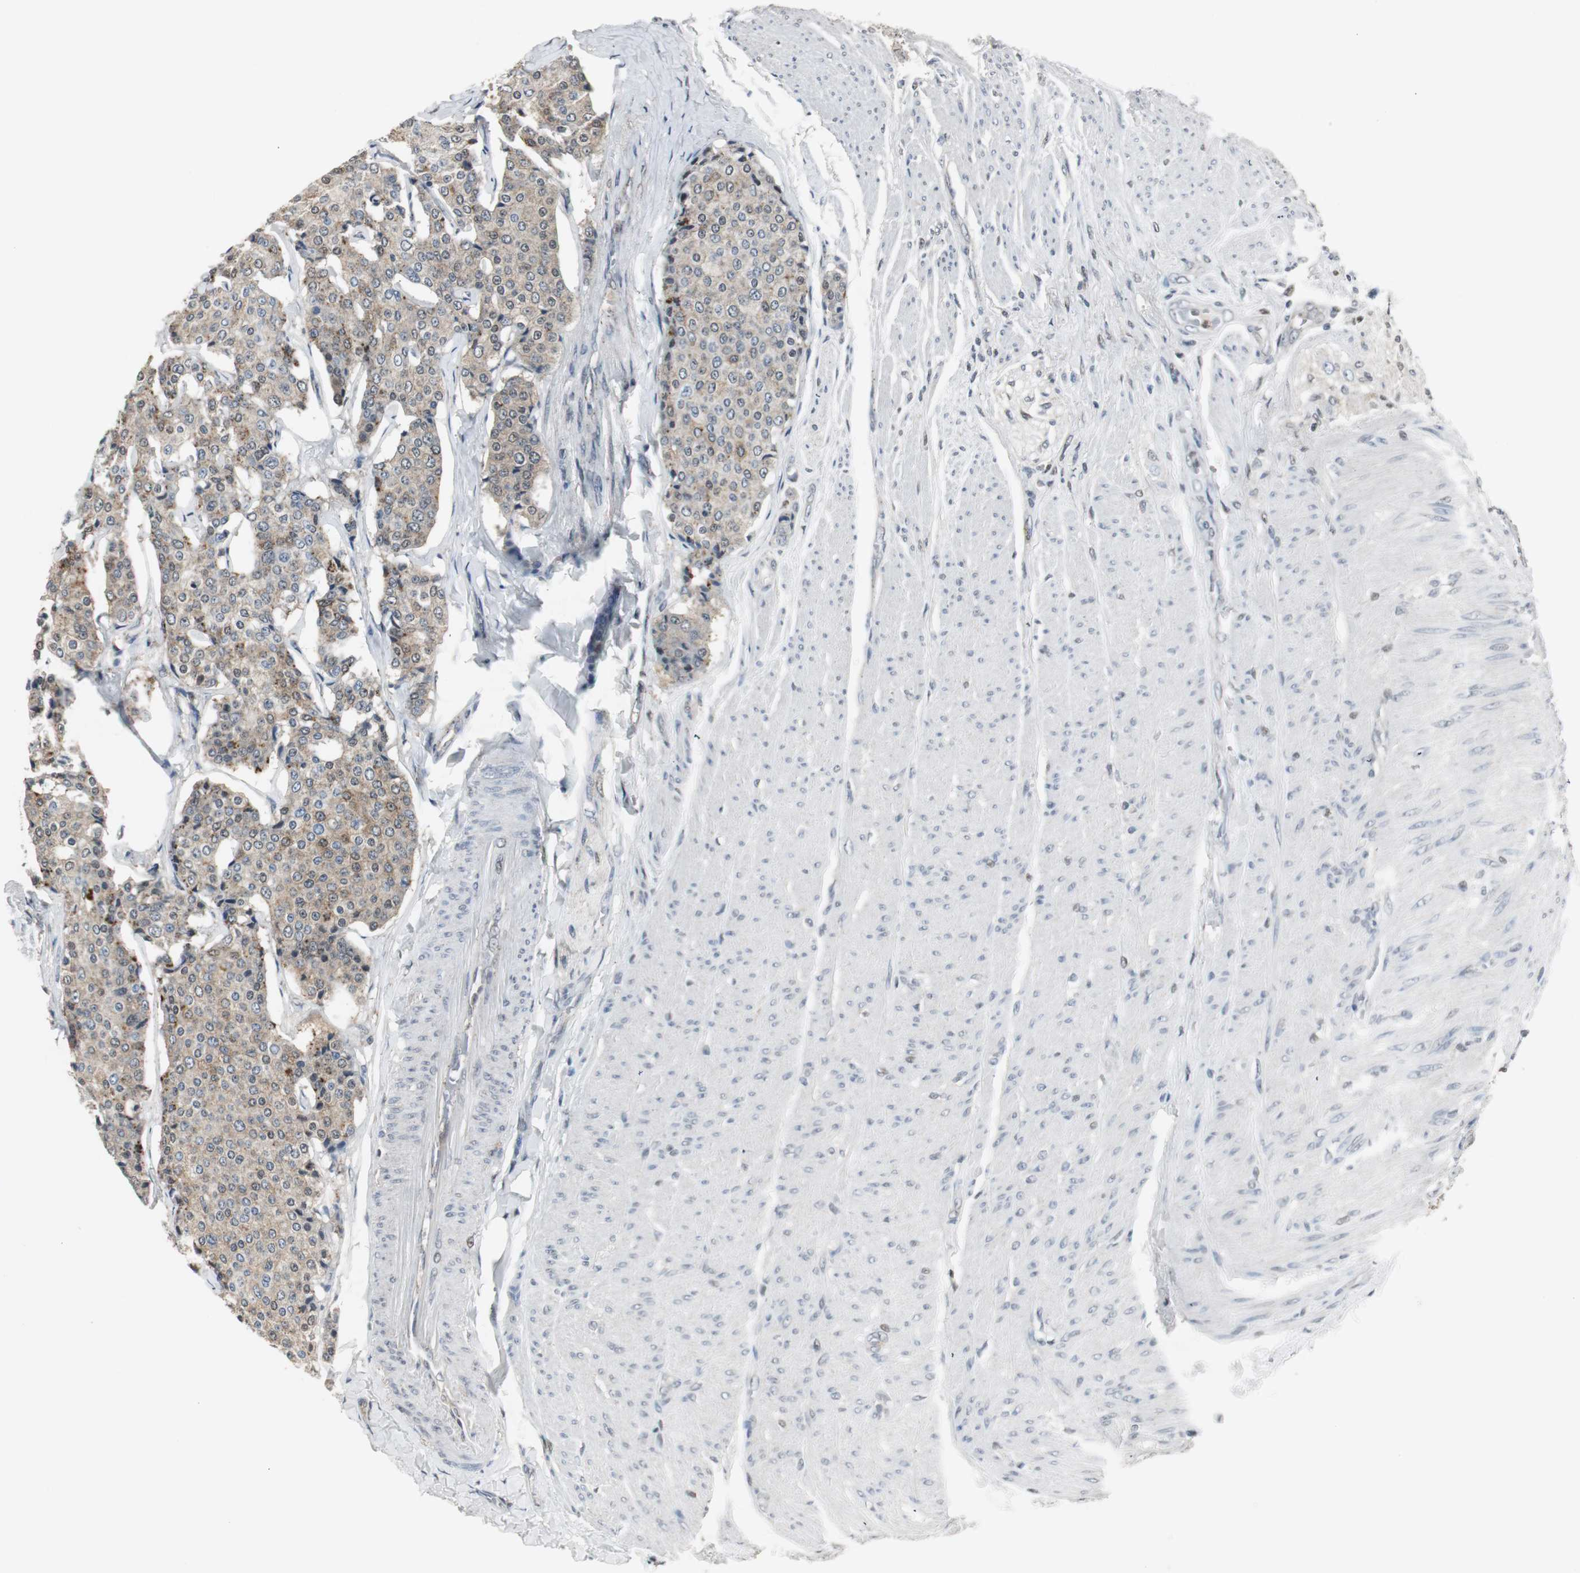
{"staining": {"intensity": "moderate", "quantity": "25%-75%", "location": "cytoplasmic/membranous"}, "tissue": "carcinoid", "cell_type": "Tumor cells", "image_type": "cancer", "snomed": [{"axis": "morphology", "description": "Carcinoid, malignant, NOS"}, {"axis": "topography", "description": "Colon"}], "caption": "Moderate cytoplasmic/membranous staining is present in approximately 25%-75% of tumor cells in carcinoid.", "gene": "PLIN3", "patient": {"sex": "female", "age": 61}}